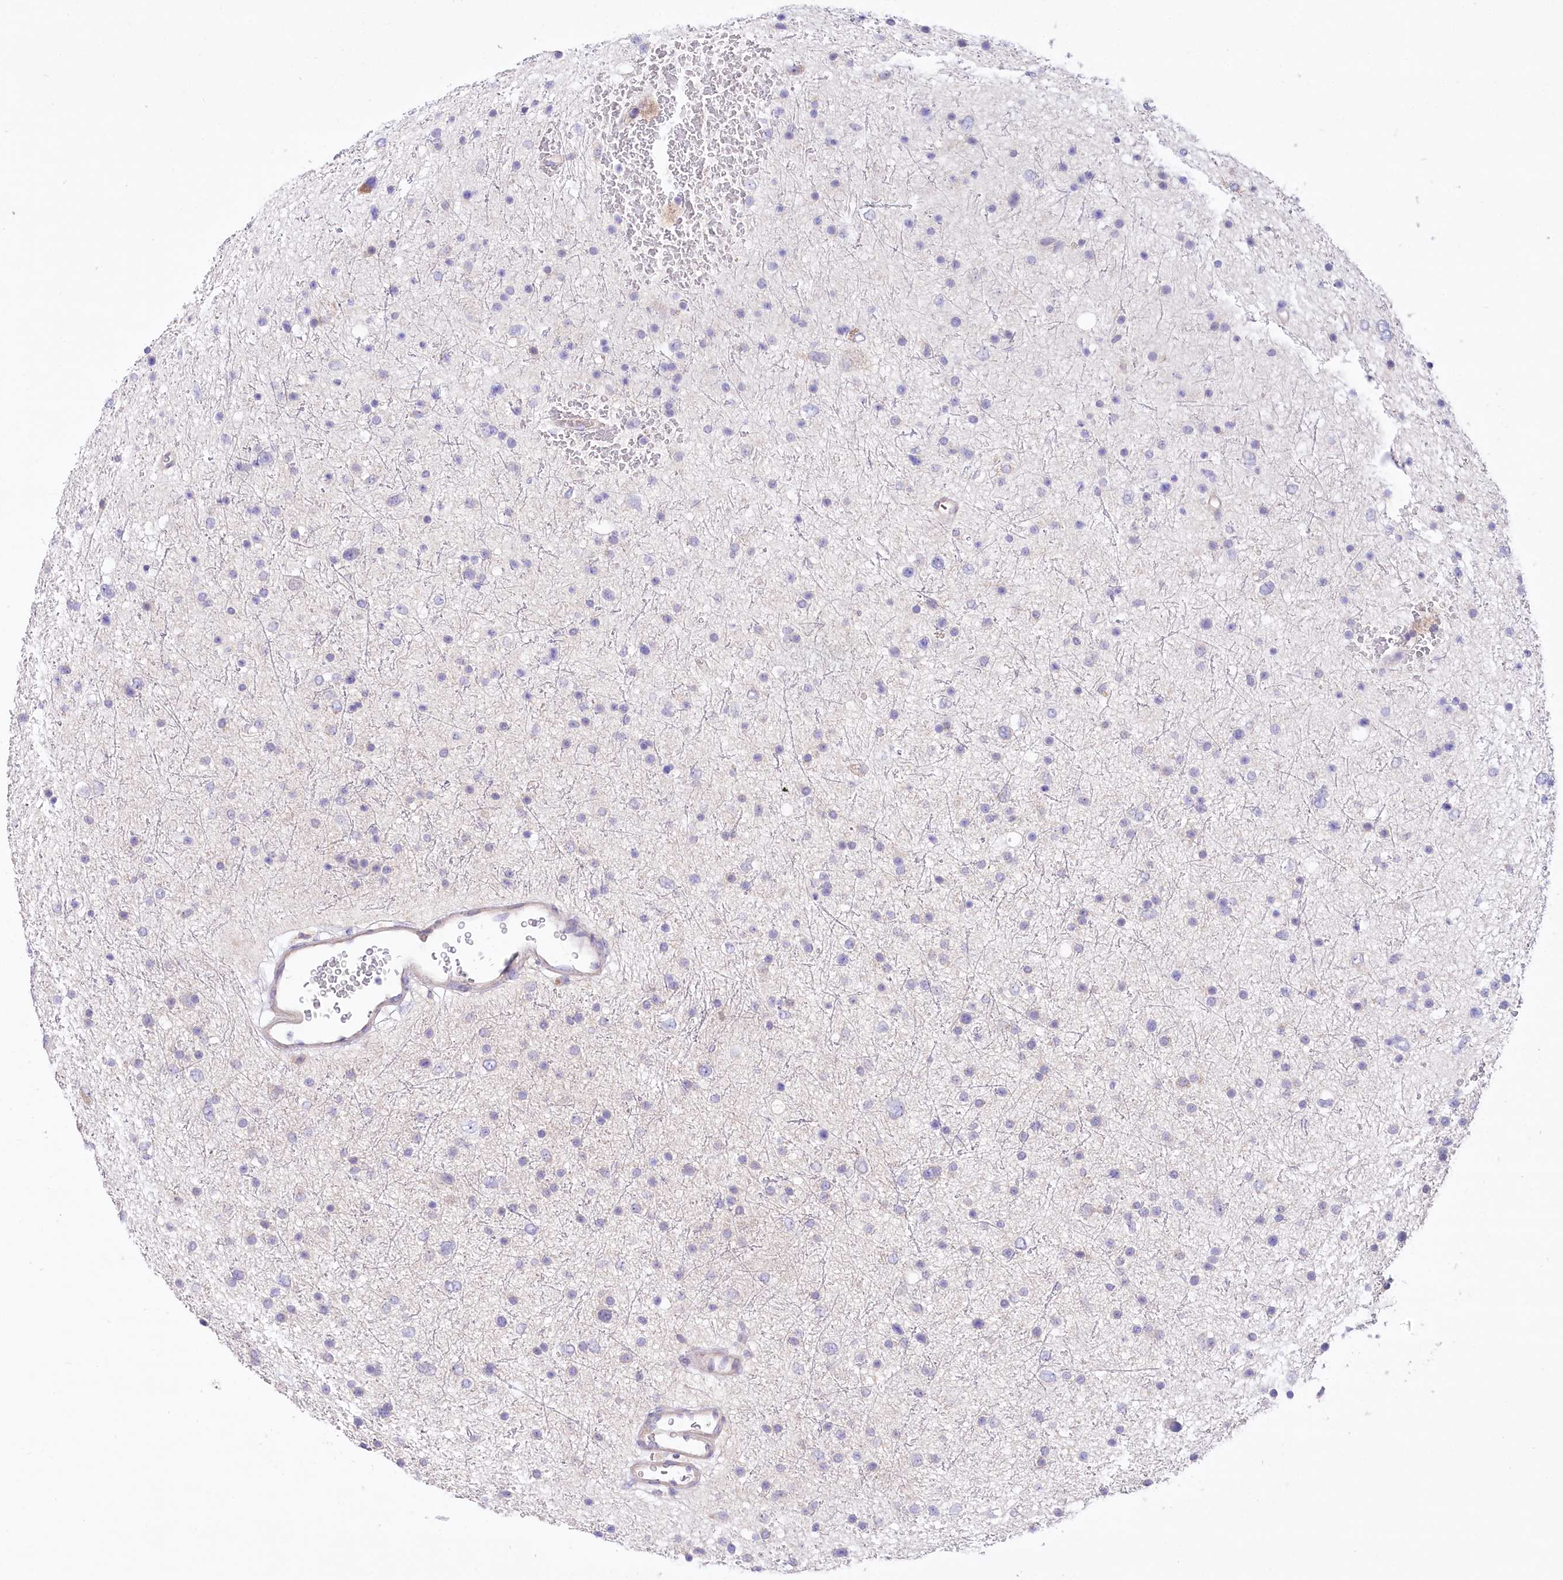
{"staining": {"intensity": "negative", "quantity": "none", "location": "none"}, "tissue": "glioma", "cell_type": "Tumor cells", "image_type": "cancer", "snomed": [{"axis": "morphology", "description": "Glioma, malignant, Low grade"}, {"axis": "topography", "description": "Brain"}], "caption": "This is an immunohistochemistry (IHC) photomicrograph of human glioma. There is no positivity in tumor cells.", "gene": "UMPS", "patient": {"sex": "female", "age": 37}}